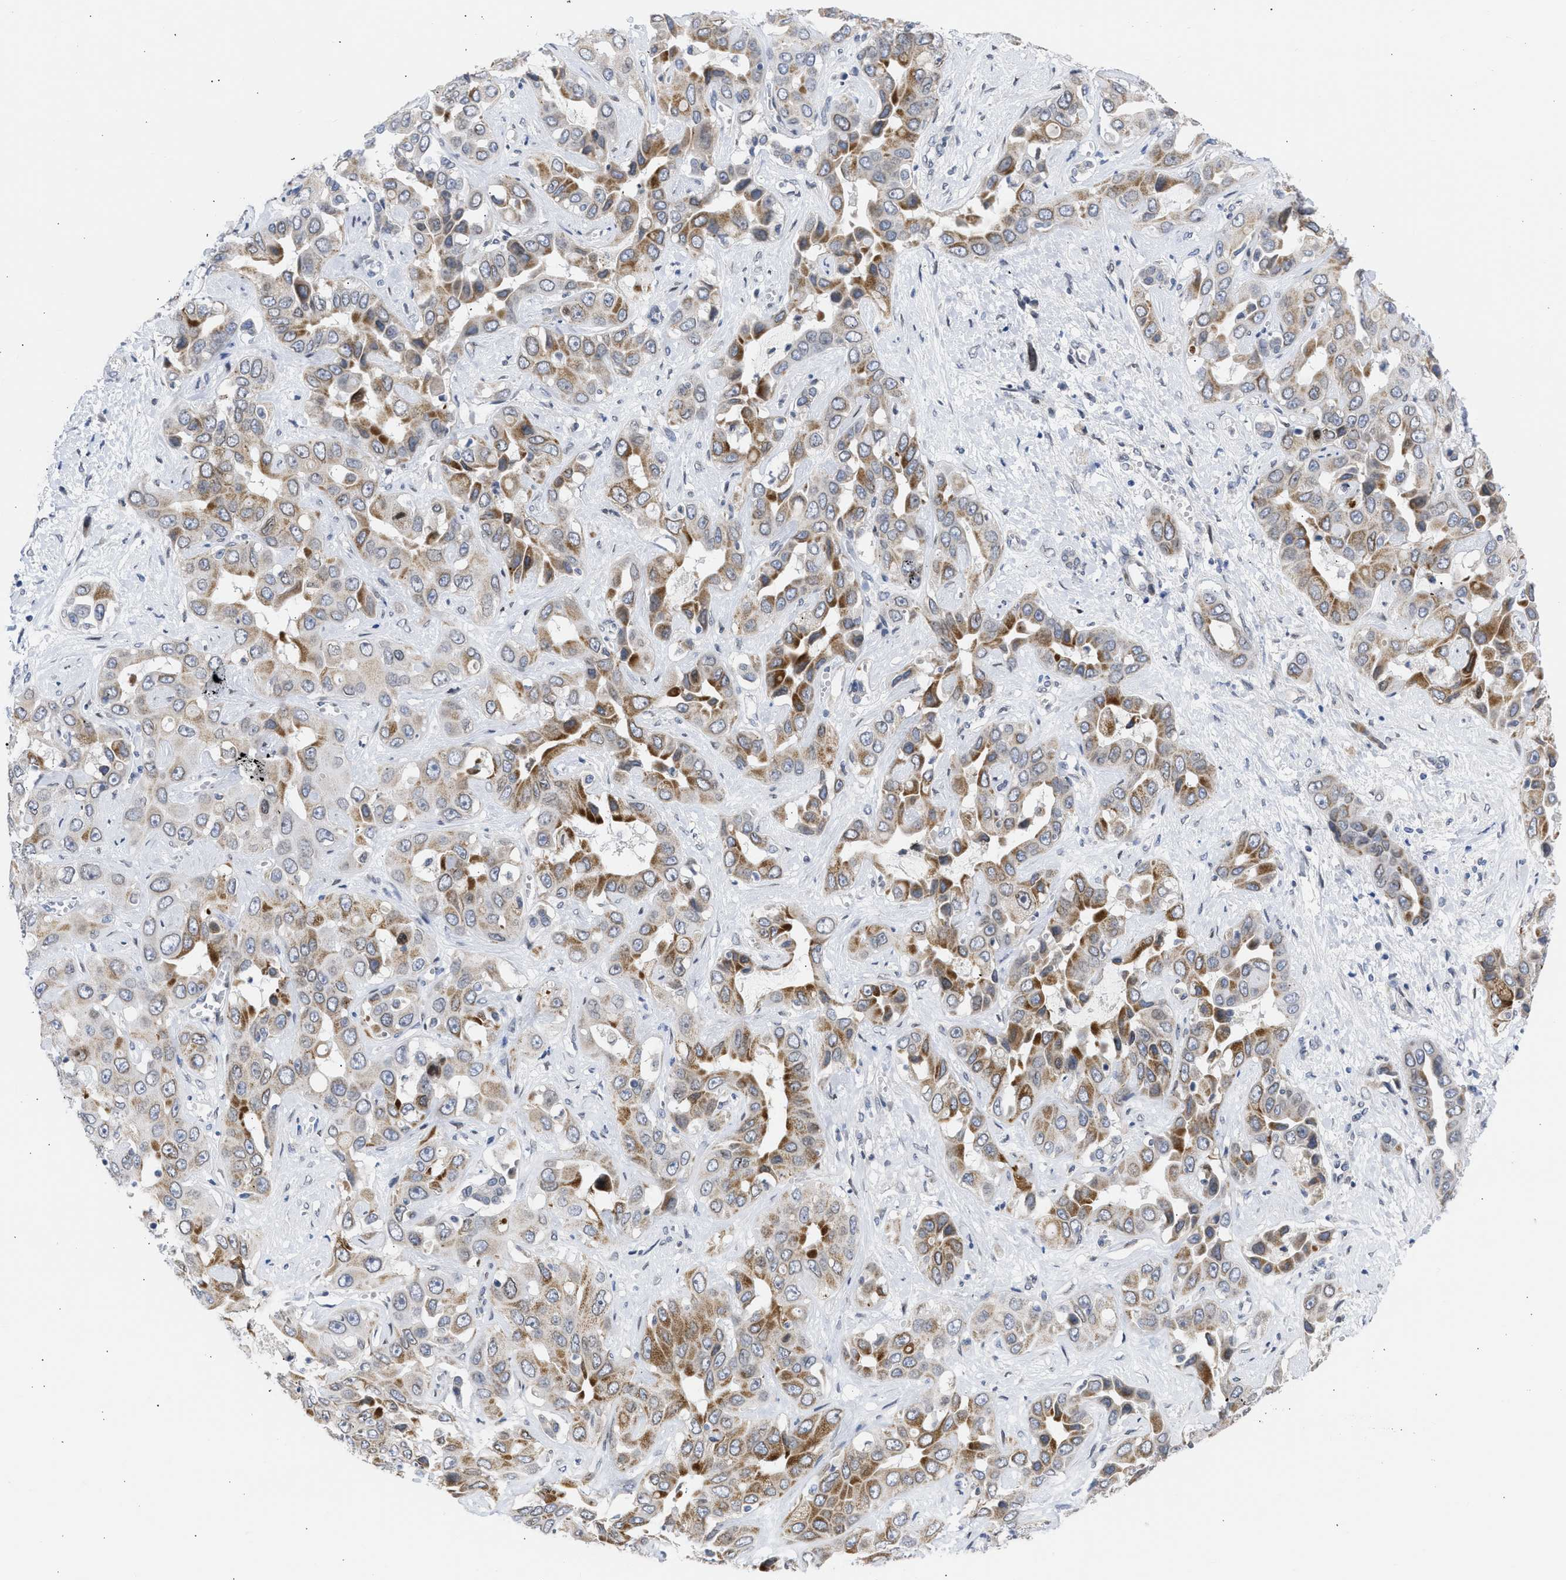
{"staining": {"intensity": "moderate", "quantity": ">75%", "location": "cytoplasmic/membranous"}, "tissue": "liver cancer", "cell_type": "Tumor cells", "image_type": "cancer", "snomed": [{"axis": "morphology", "description": "Cholangiocarcinoma"}, {"axis": "topography", "description": "Liver"}], "caption": "Liver cancer (cholangiocarcinoma) stained for a protein shows moderate cytoplasmic/membranous positivity in tumor cells.", "gene": "NUP35", "patient": {"sex": "female", "age": 52}}